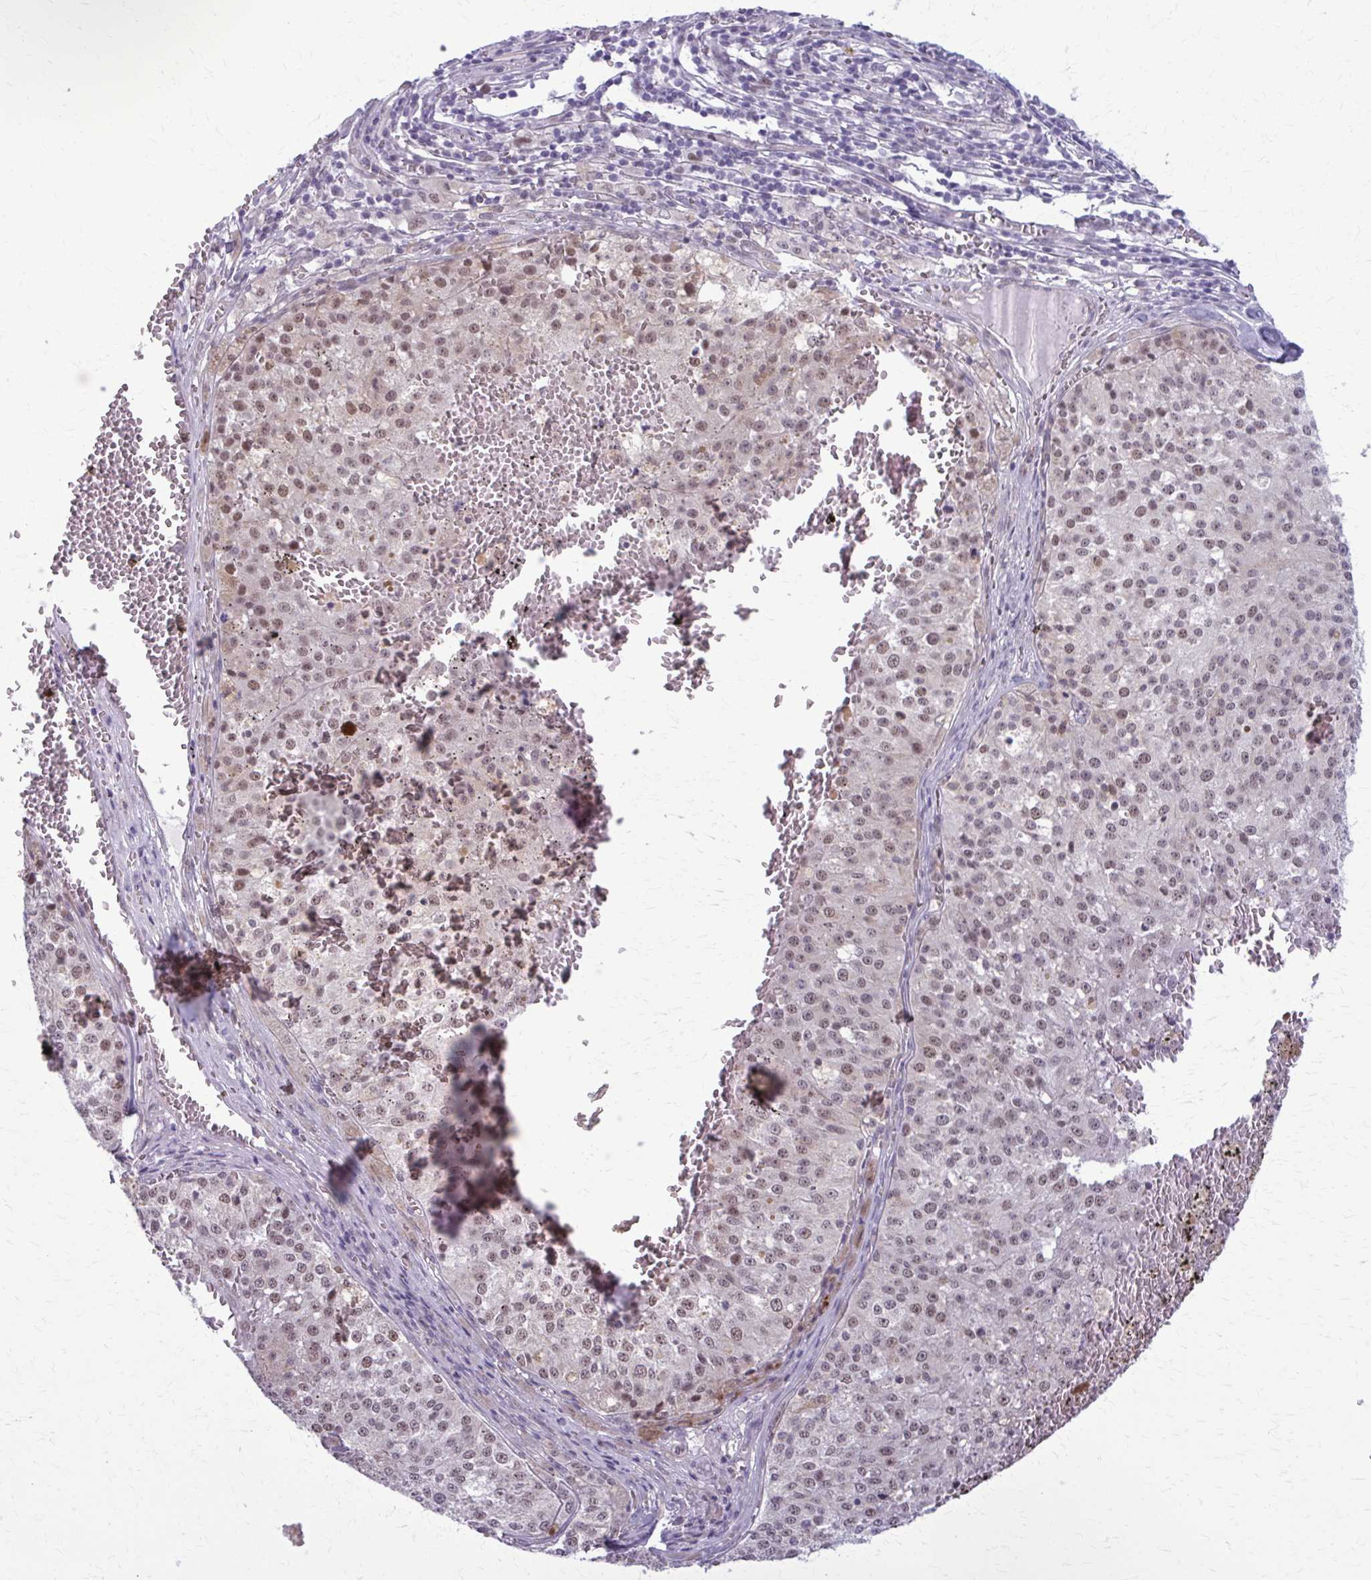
{"staining": {"intensity": "moderate", "quantity": "25%-75%", "location": "nuclear"}, "tissue": "melanoma", "cell_type": "Tumor cells", "image_type": "cancer", "snomed": [{"axis": "morphology", "description": "Malignant melanoma, Metastatic site"}, {"axis": "topography", "description": "Lymph node"}], "caption": "The micrograph demonstrates immunohistochemical staining of malignant melanoma (metastatic site). There is moderate nuclear positivity is present in about 25%-75% of tumor cells.", "gene": "NUMBL", "patient": {"sex": "female", "age": 64}}